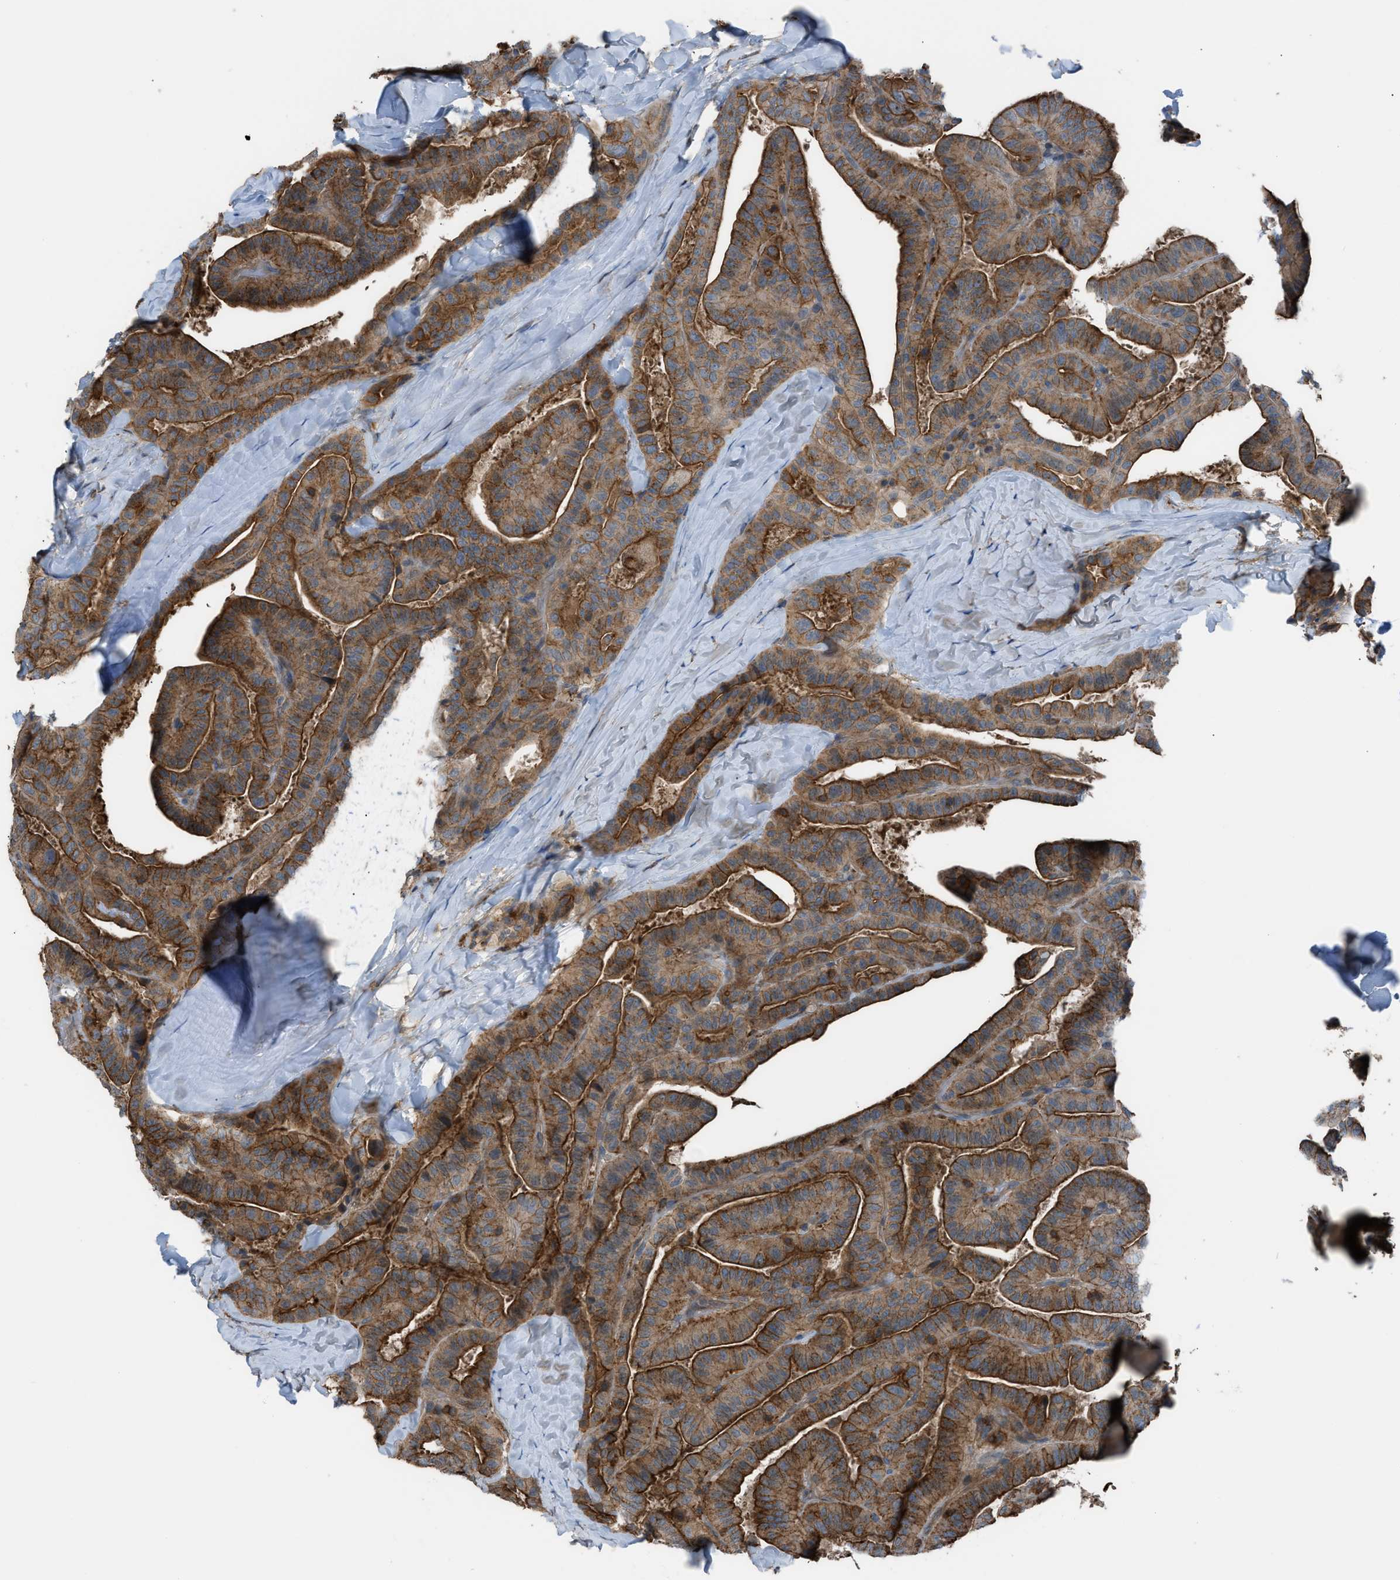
{"staining": {"intensity": "moderate", "quantity": ">75%", "location": "cytoplasmic/membranous"}, "tissue": "thyroid cancer", "cell_type": "Tumor cells", "image_type": "cancer", "snomed": [{"axis": "morphology", "description": "Papillary adenocarcinoma, NOS"}, {"axis": "topography", "description": "Thyroid gland"}], "caption": "Human thyroid cancer (papillary adenocarcinoma) stained for a protein (brown) displays moderate cytoplasmic/membranous positive staining in approximately >75% of tumor cells.", "gene": "DYRK1A", "patient": {"sex": "male", "age": 77}}